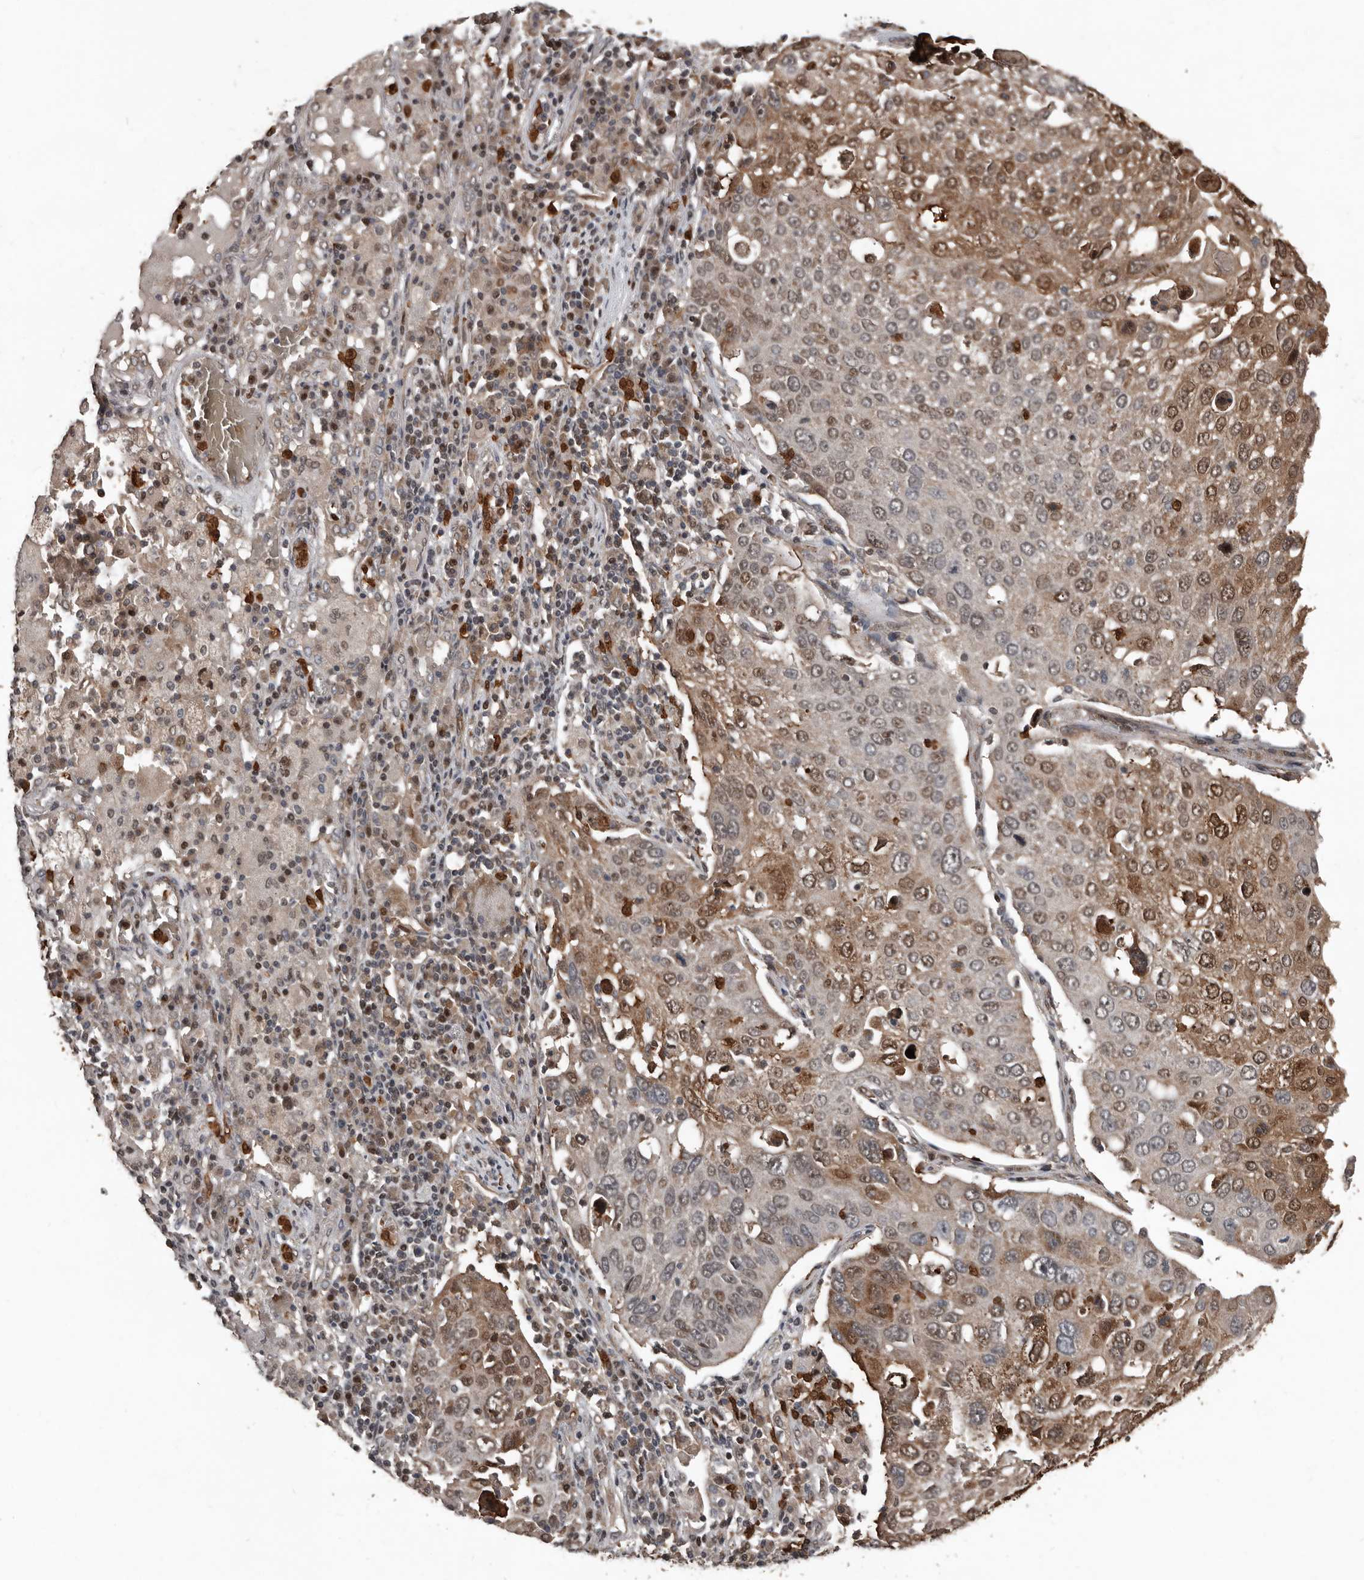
{"staining": {"intensity": "moderate", "quantity": ">75%", "location": "cytoplasmic/membranous,nuclear"}, "tissue": "lung cancer", "cell_type": "Tumor cells", "image_type": "cancer", "snomed": [{"axis": "morphology", "description": "Squamous cell carcinoma, NOS"}, {"axis": "topography", "description": "Lung"}], "caption": "This image reveals immunohistochemistry staining of lung cancer (squamous cell carcinoma), with medium moderate cytoplasmic/membranous and nuclear positivity in about >75% of tumor cells.", "gene": "FSBP", "patient": {"sex": "male", "age": 65}}